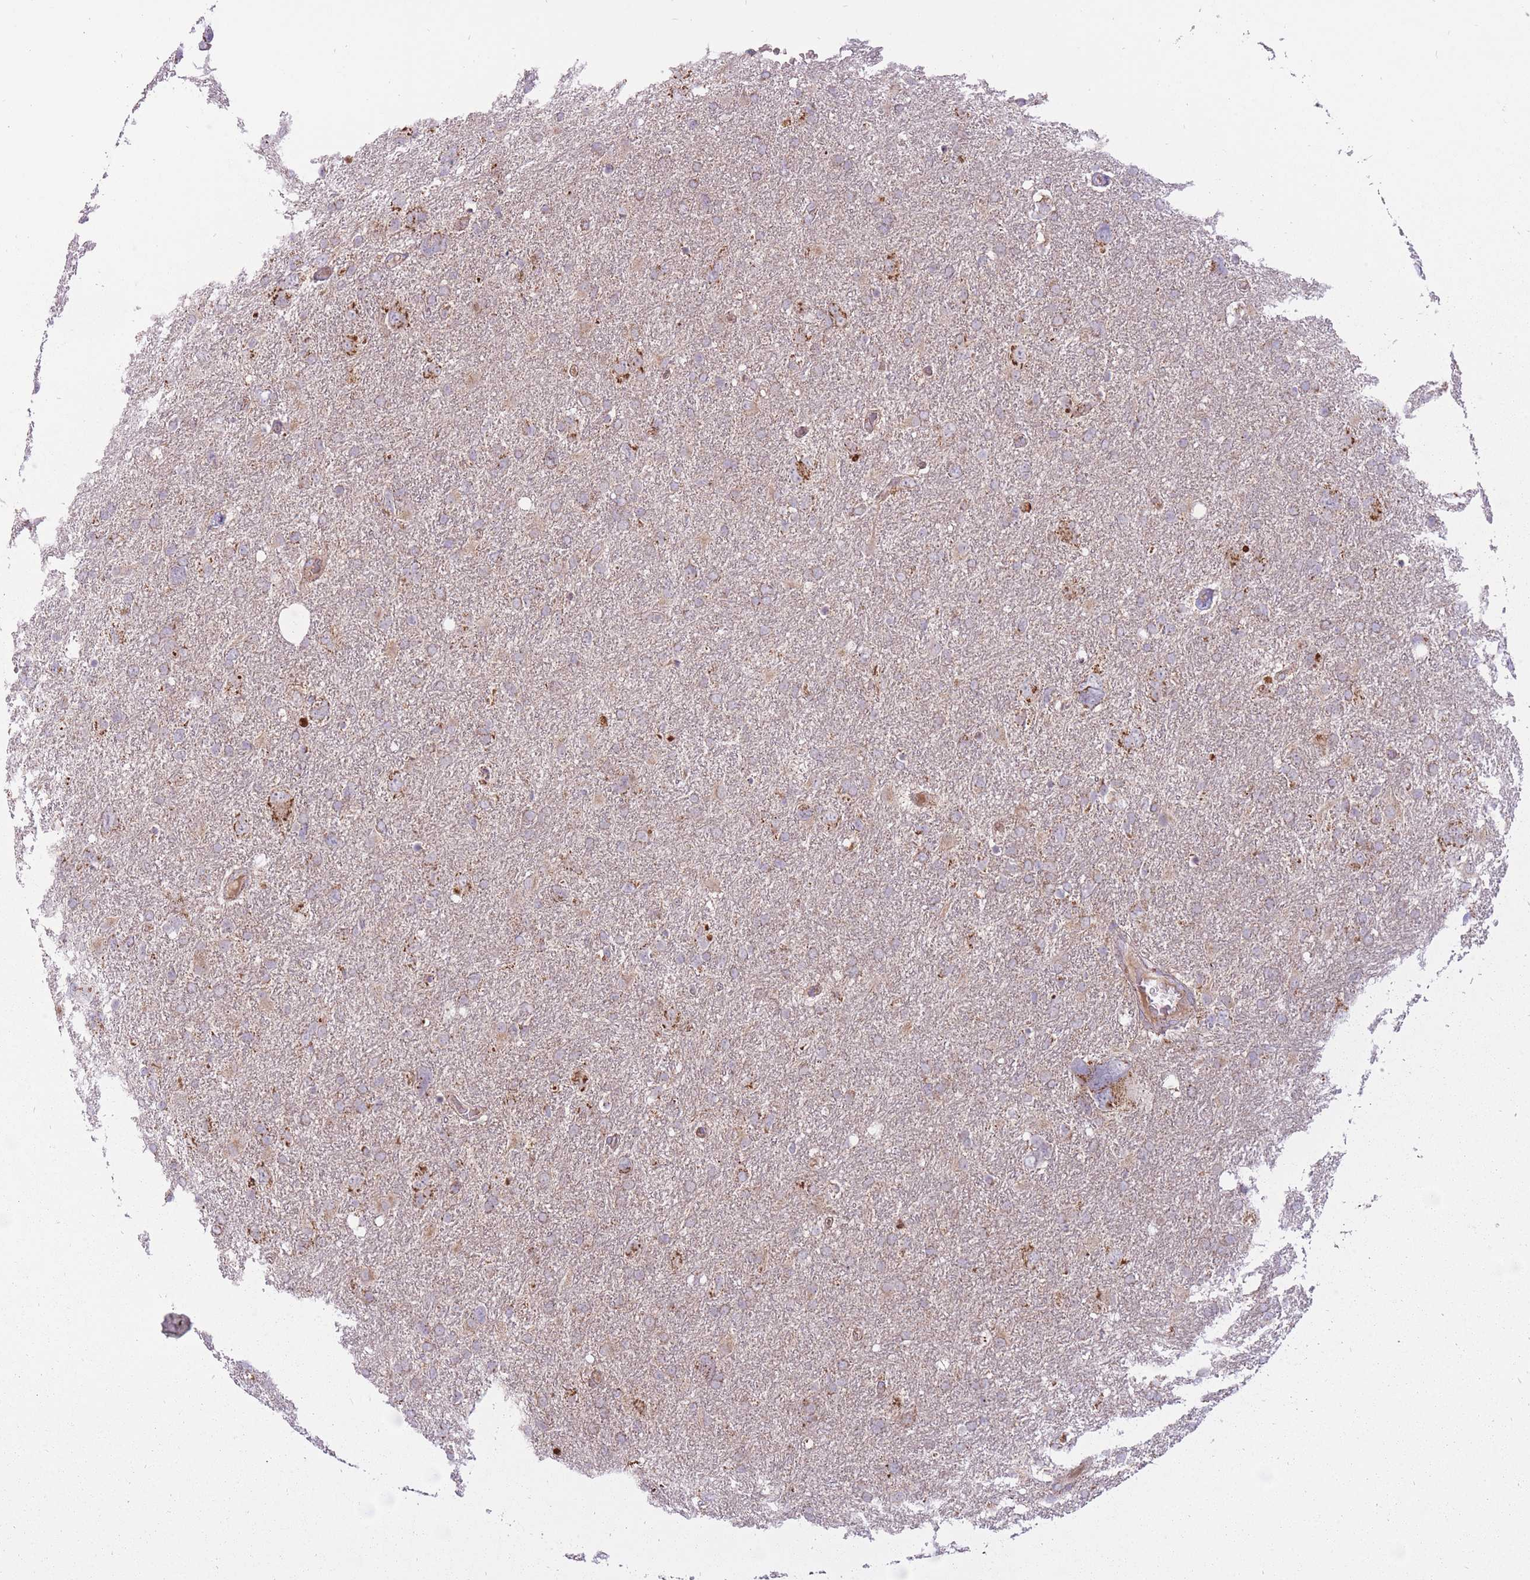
{"staining": {"intensity": "negative", "quantity": "none", "location": "none"}, "tissue": "glioma", "cell_type": "Tumor cells", "image_type": "cancer", "snomed": [{"axis": "morphology", "description": "Glioma, malignant, High grade"}, {"axis": "topography", "description": "Brain"}], "caption": "Immunohistochemical staining of human glioma reveals no significant positivity in tumor cells.", "gene": "LIN7C", "patient": {"sex": "male", "age": 61}}